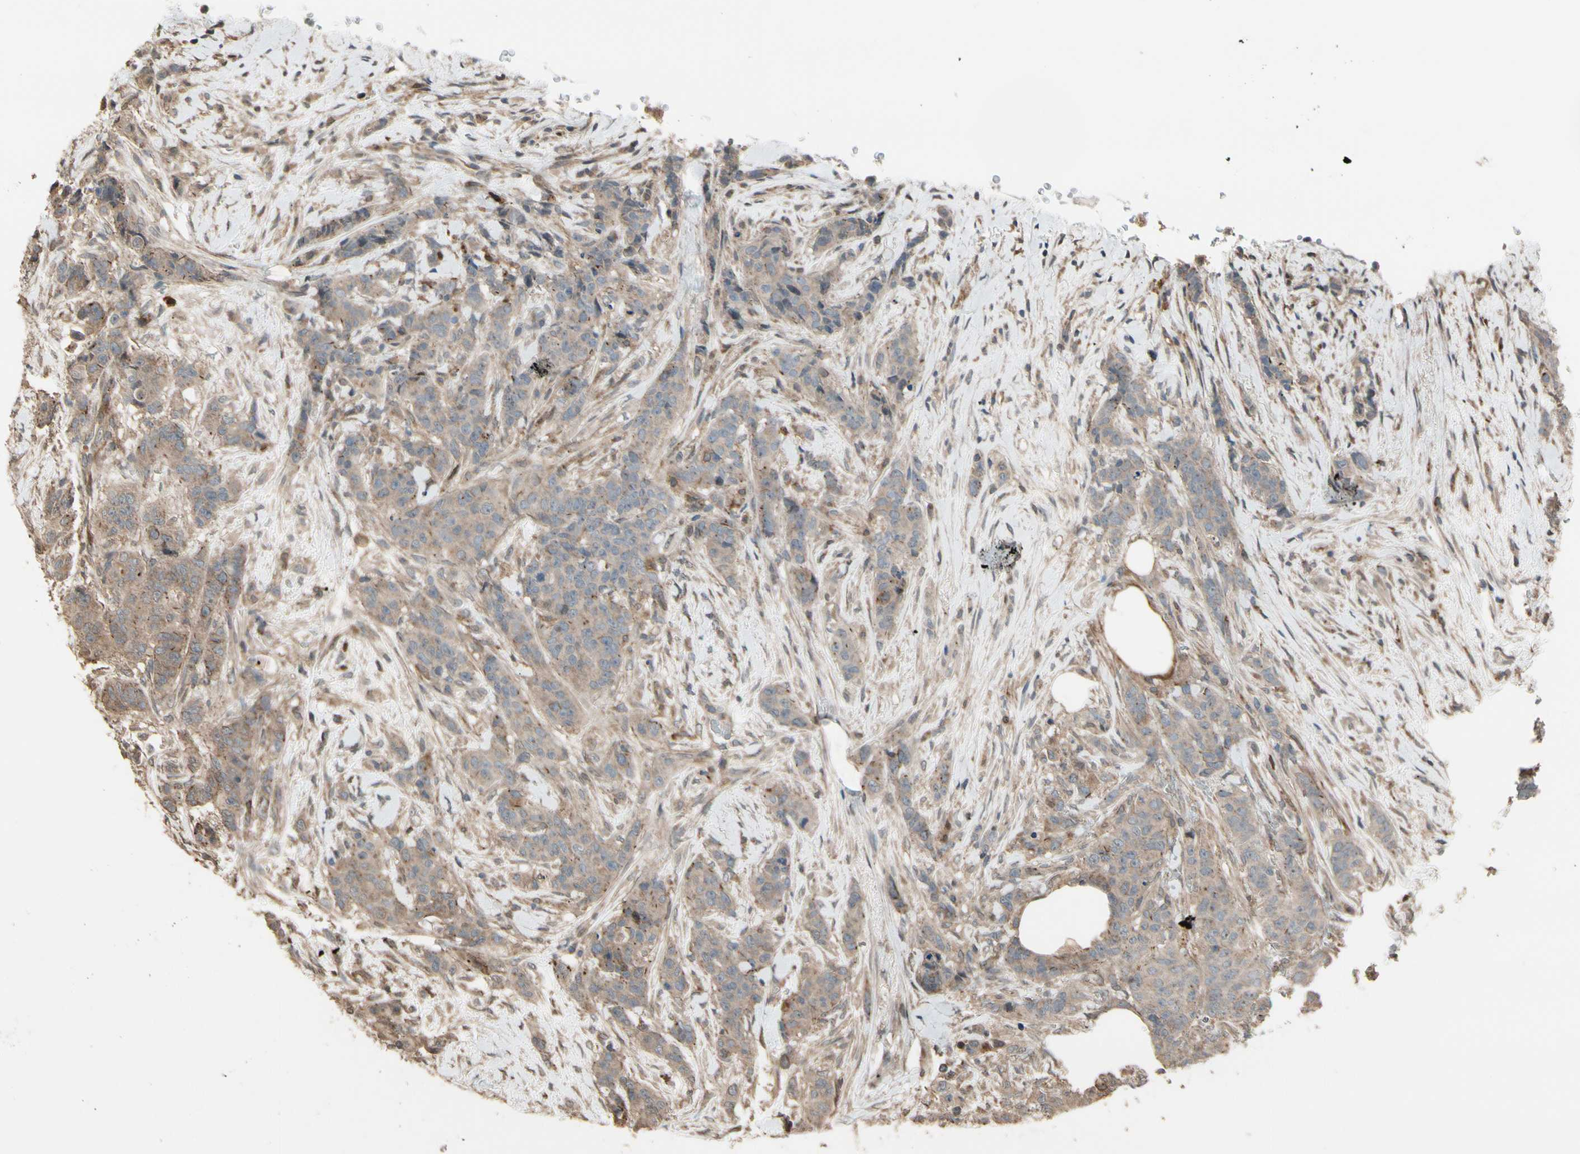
{"staining": {"intensity": "weak", "quantity": ">75%", "location": "cytoplasmic/membranous"}, "tissue": "breast cancer", "cell_type": "Tumor cells", "image_type": "cancer", "snomed": [{"axis": "morphology", "description": "Duct carcinoma"}, {"axis": "topography", "description": "Breast"}], "caption": "Immunohistochemical staining of breast cancer demonstrates weak cytoplasmic/membranous protein staining in approximately >75% of tumor cells. (DAB (3,3'-diaminobenzidine) = brown stain, brightfield microscopy at high magnification).", "gene": "CSF1R", "patient": {"sex": "female", "age": 40}}